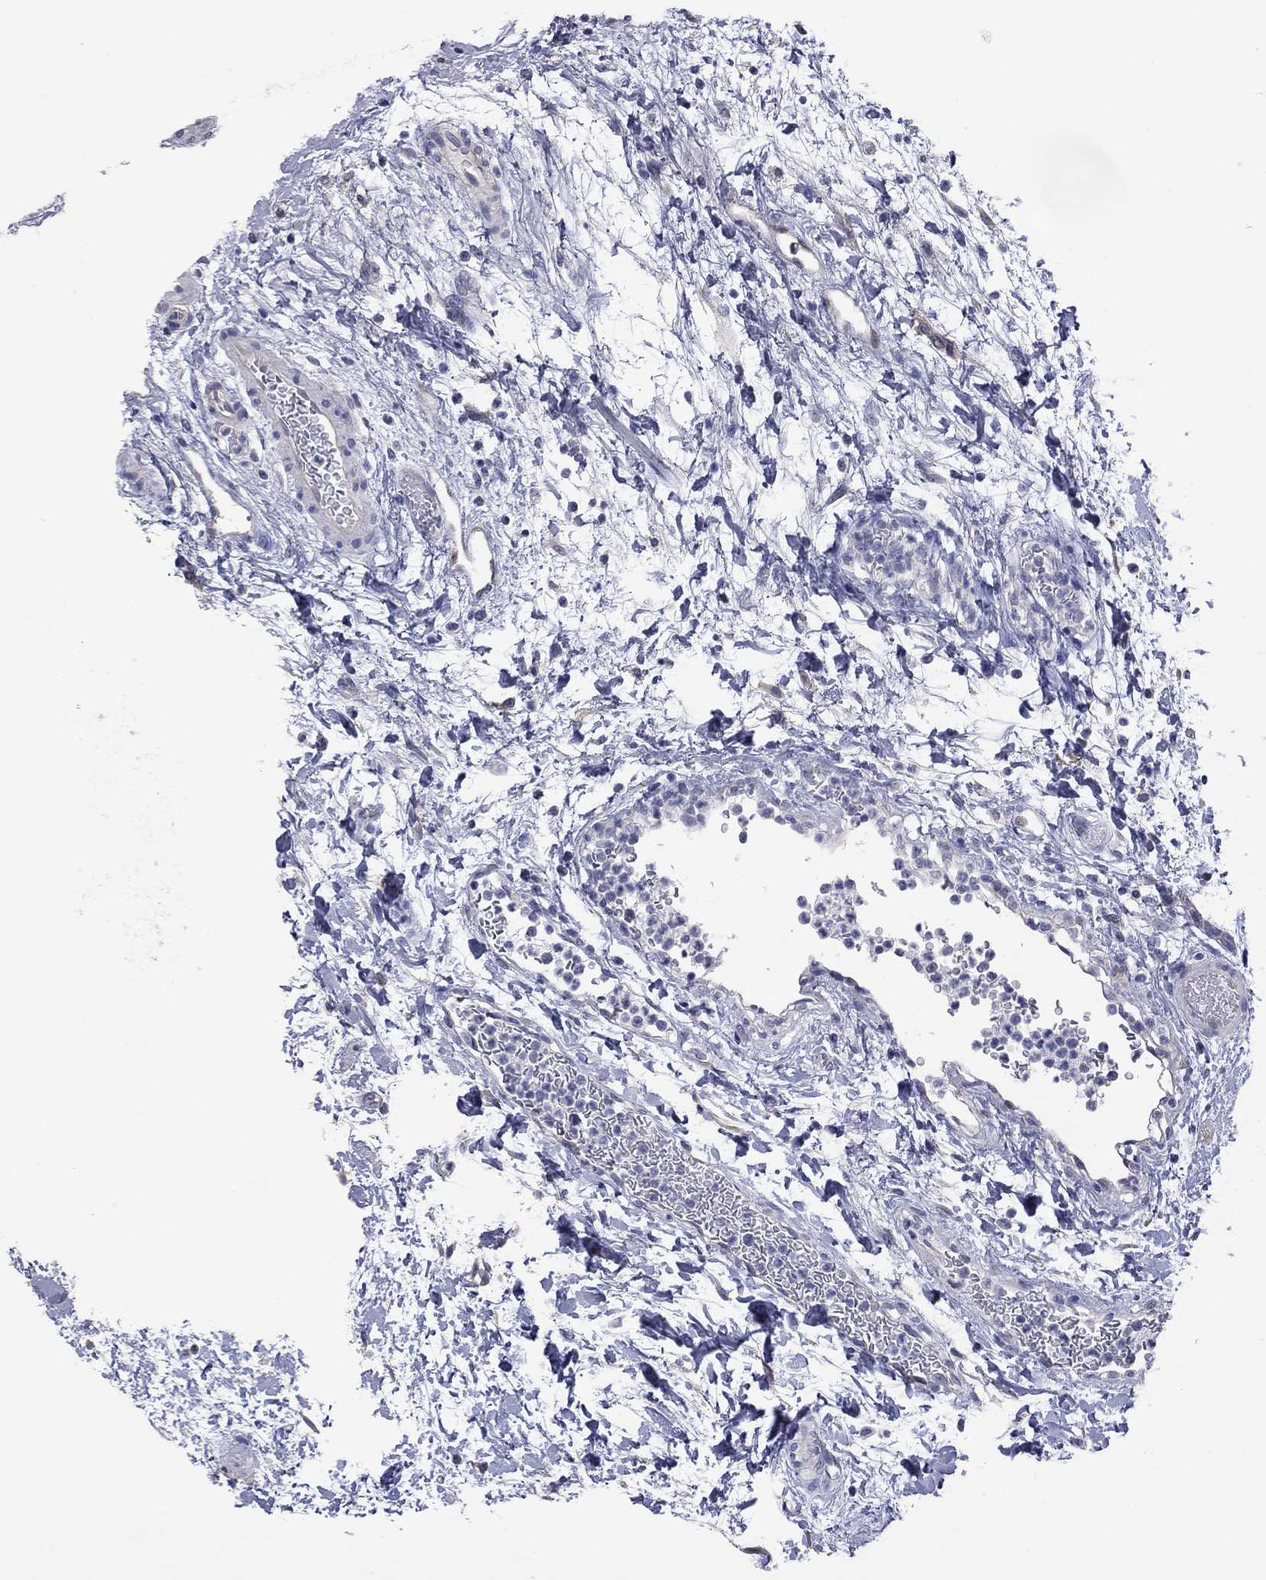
{"staining": {"intensity": "negative", "quantity": "none", "location": "none"}, "tissue": "urinary bladder", "cell_type": "Urothelial cells", "image_type": "normal", "snomed": [{"axis": "morphology", "description": "Normal tissue, NOS"}, {"axis": "topography", "description": "Urinary bladder"}], "caption": "Human urinary bladder stained for a protein using immunohistochemistry (IHC) shows no positivity in urothelial cells.", "gene": "HYLS1", "patient": {"sex": "male", "age": 73}}